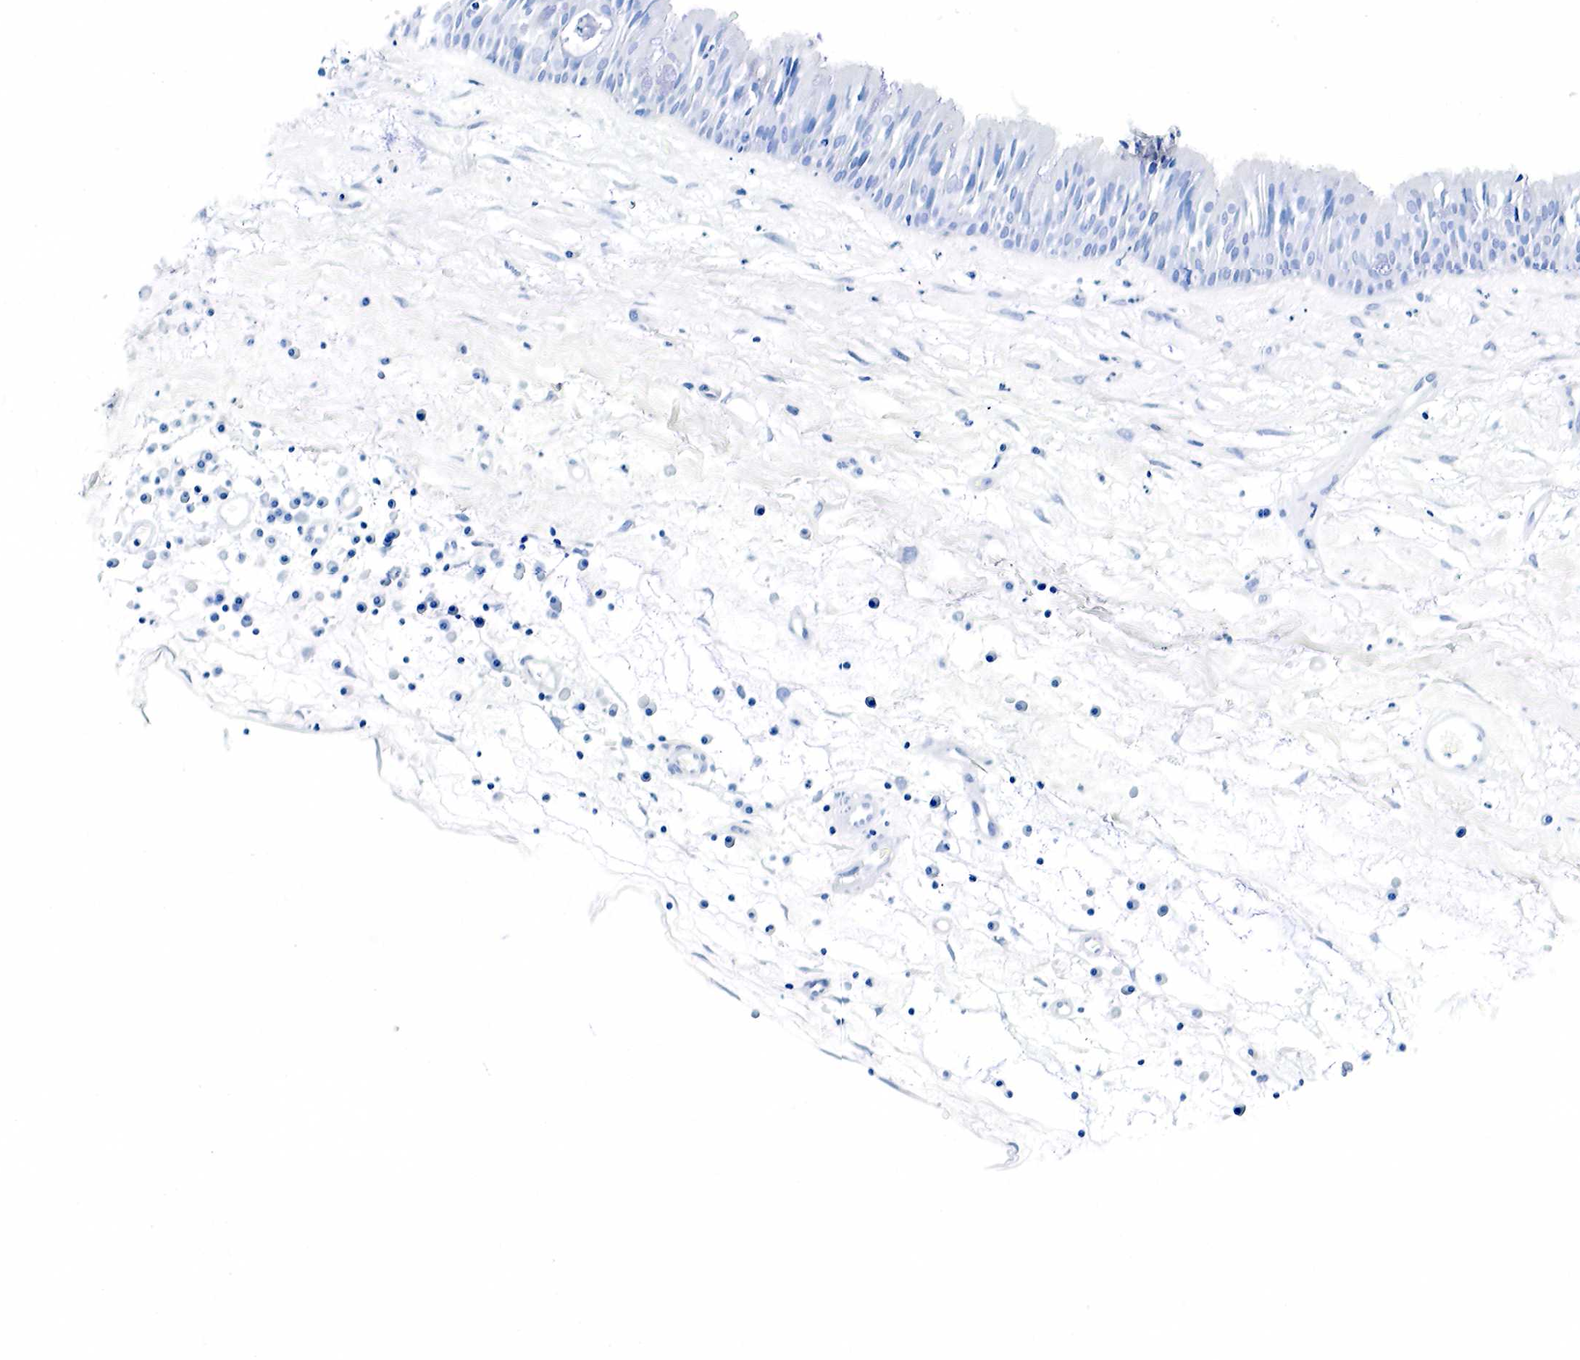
{"staining": {"intensity": "negative", "quantity": "none", "location": "none"}, "tissue": "nasopharynx", "cell_type": "Respiratory epithelial cells", "image_type": "normal", "snomed": [{"axis": "morphology", "description": "Normal tissue, NOS"}, {"axis": "topography", "description": "Nasopharynx"}], "caption": "Immunohistochemistry (IHC) image of unremarkable nasopharynx: human nasopharynx stained with DAB (3,3'-diaminobenzidine) reveals no significant protein positivity in respiratory epithelial cells.", "gene": "GCG", "patient": {"sex": "male", "age": 13}}